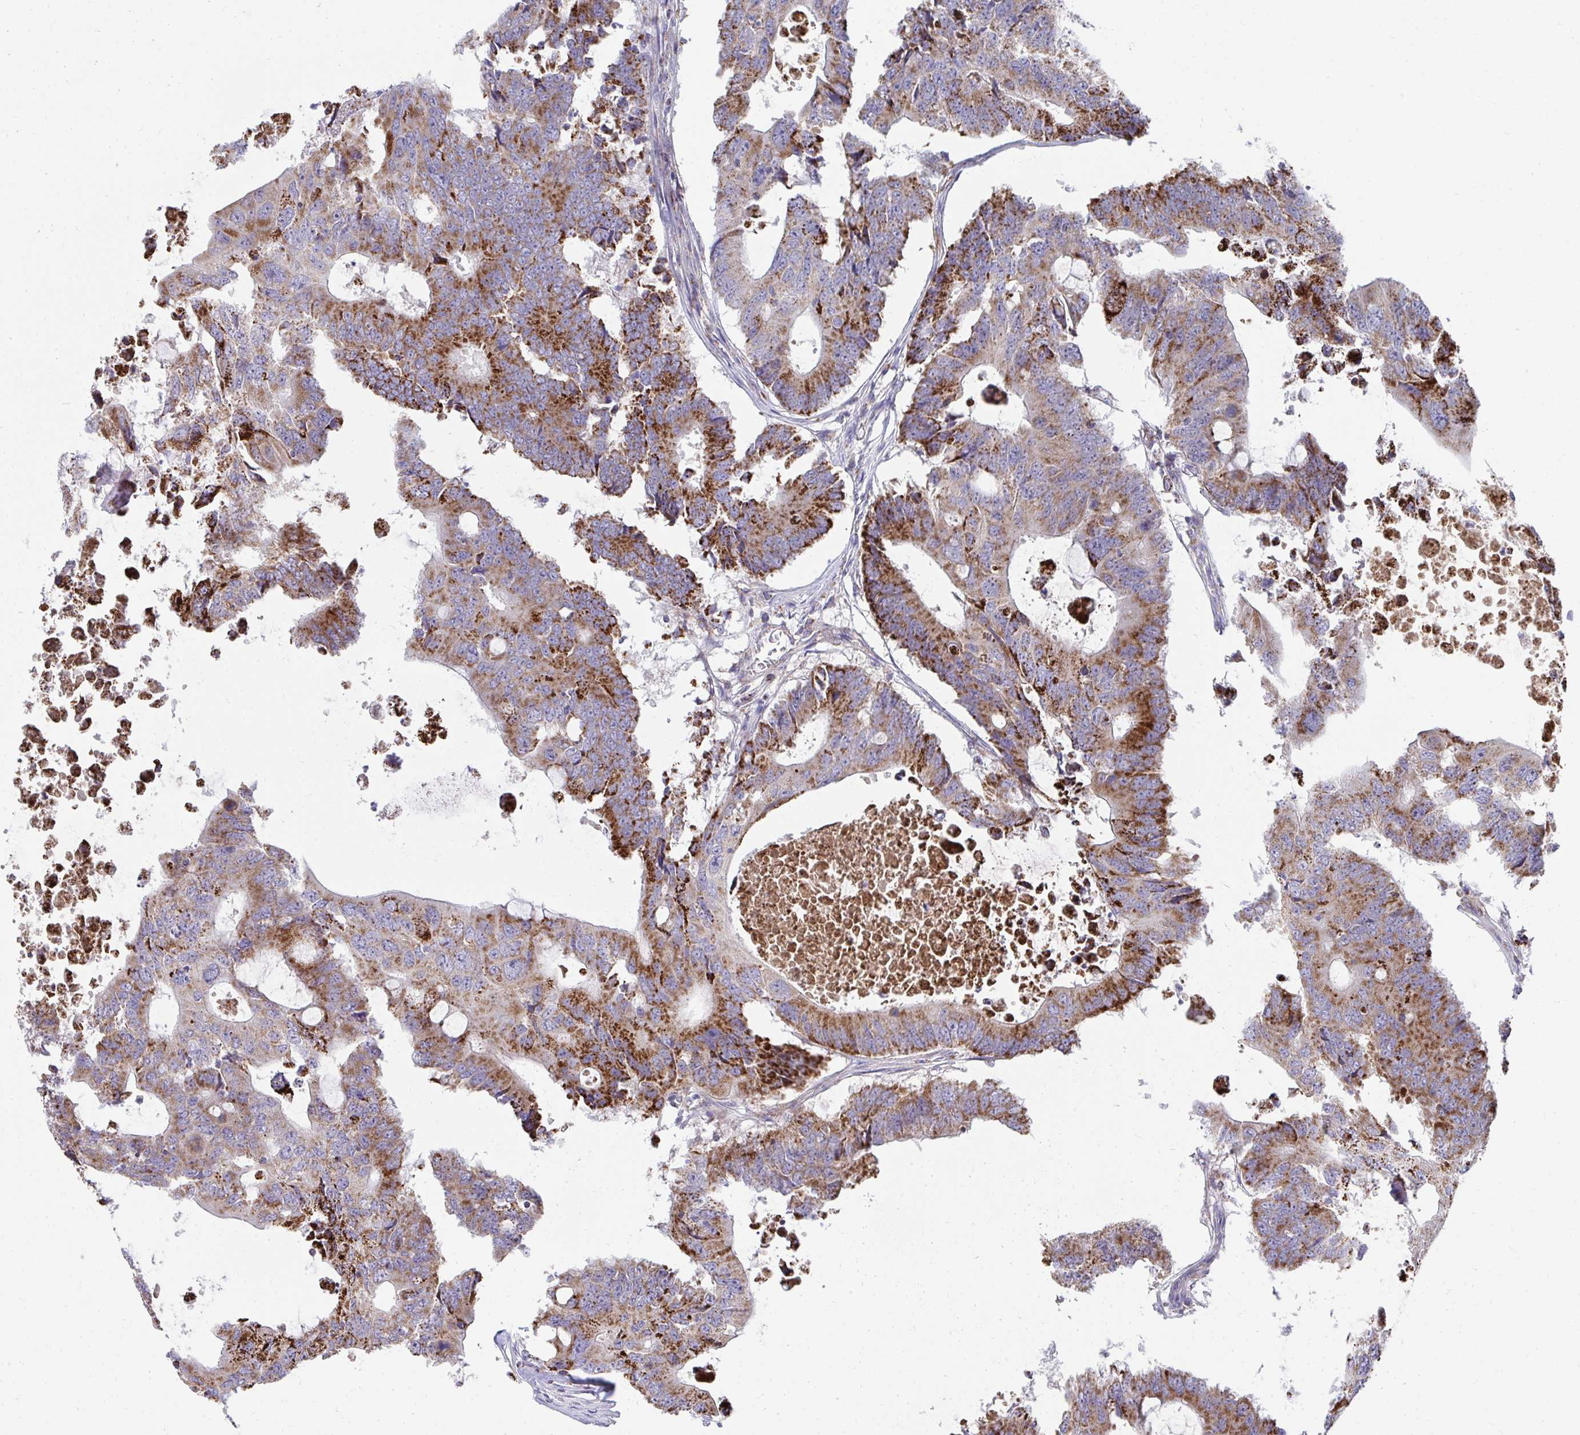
{"staining": {"intensity": "strong", "quantity": ">75%", "location": "cytoplasmic/membranous"}, "tissue": "colorectal cancer", "cell_type": "Tumor cells", "image_type": "cancer", "snomed": [{"axis": "morphology", "description": "Adenocarcinoma, NOS"}, {"axis": "topography", "description": "Colon"}], "caption": "This histopathology image displays colorectal adenocarcinoma stained with immunohistochemistry to label a protein in brown. The cytoplasmic/membranous of tumor cells show strong positivity for the protein. Nuclei are counter-stained blue.", "gene": "PRRG3", "patient": {"sex": "male", "age": 71}}